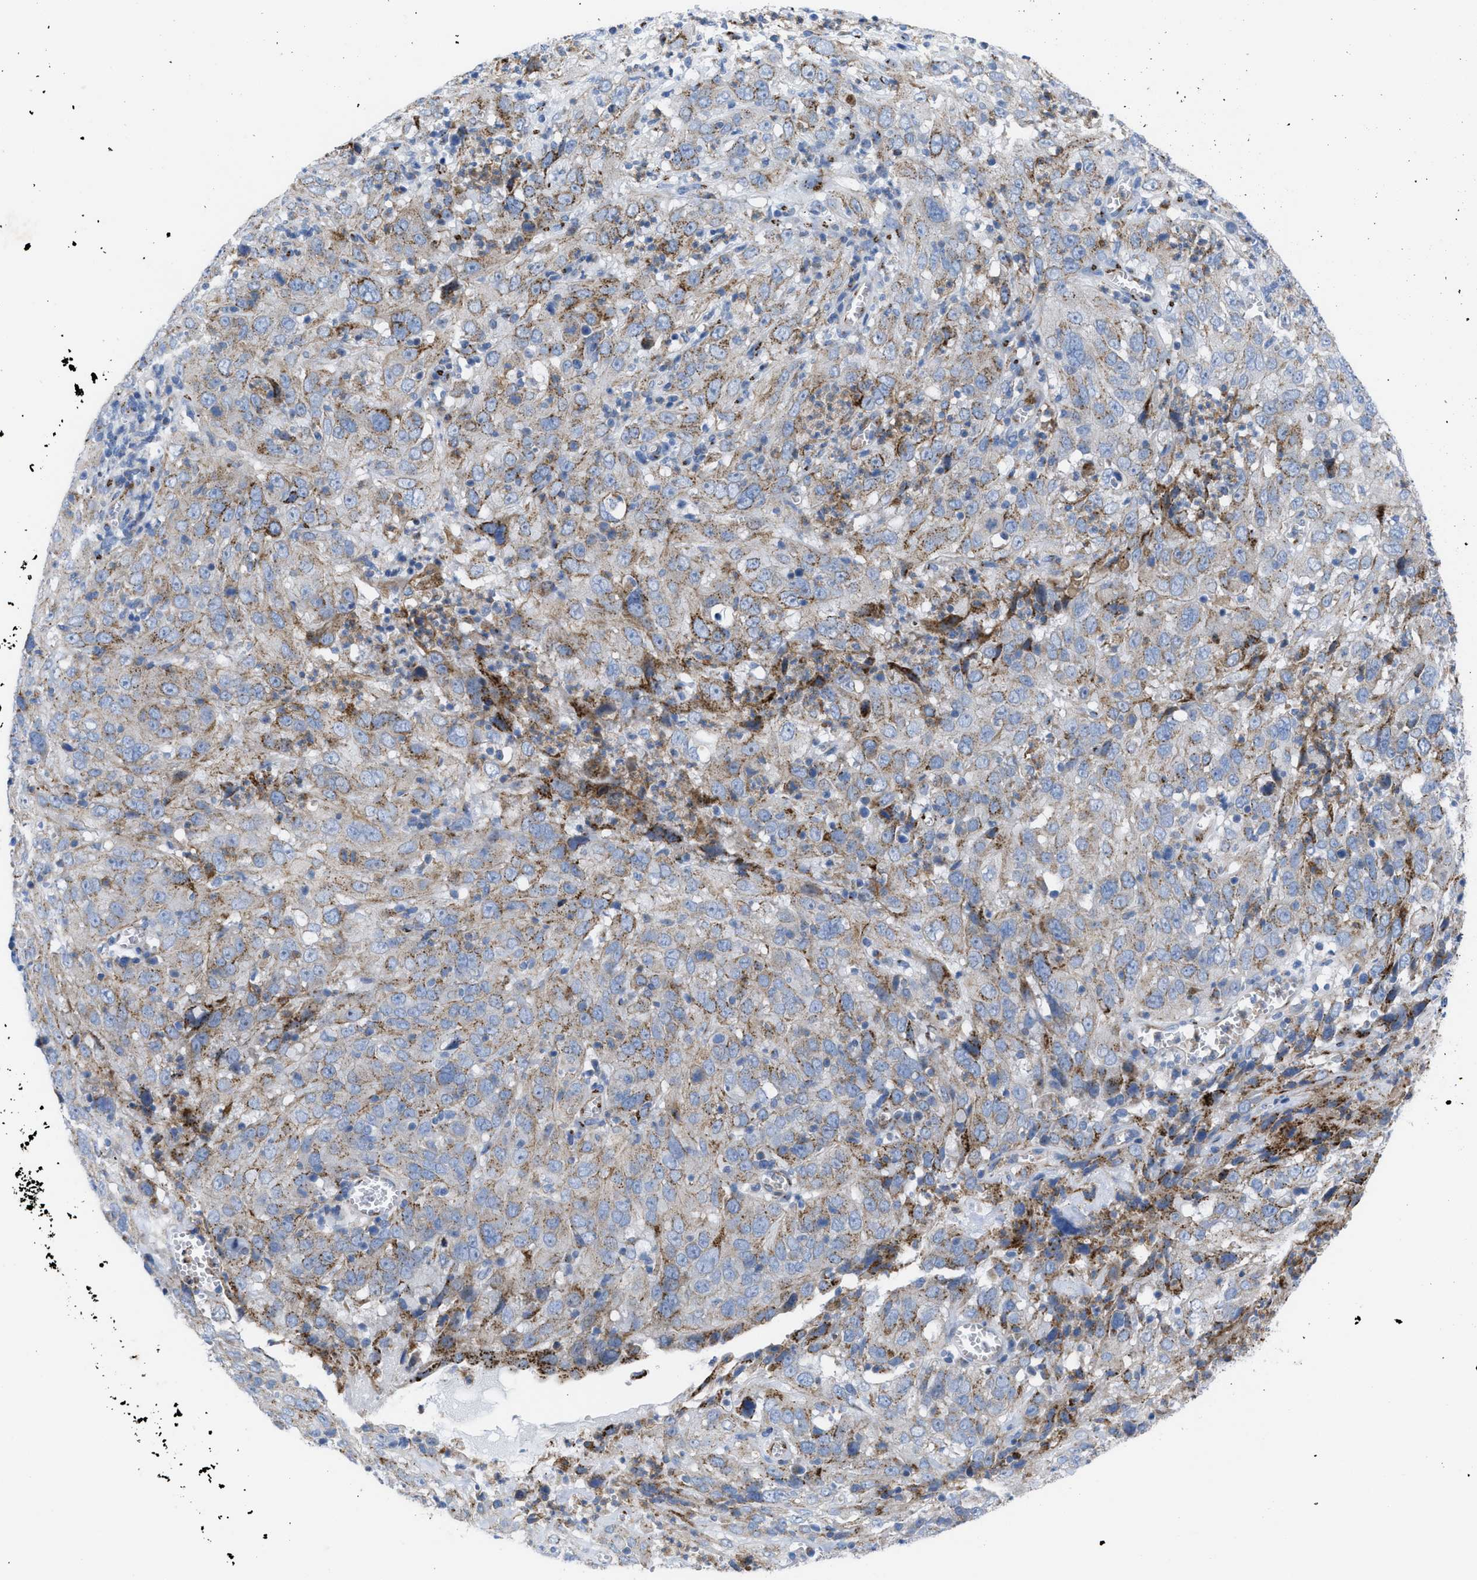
{"staining": {"intensity": "moderate", "quantity": "25%-75%", "location": "cytoplasmic/membranous"}, "tissue": "cervical cancer", "cell_type": "Tumor cells", "image_type": "cancer", "snomed": [{"axis": "morphology", "description": "Squamous cell carcinoma, NOS"}, {"axis": "topography", "description": "Cervix"}], "caption": "Tumor cells show moderate cytoplasmic/membranous staining in approximately 25%-75% of cells in cervical cancer. The staining is performed using DAB (3,3'-diaminobenzidine) brown chromogen to label protein expression. The nuclei are counter-stained blue using hematoxylin.", "gene": "TMEM17", "patient": {"sex": "female", "age": 32}}